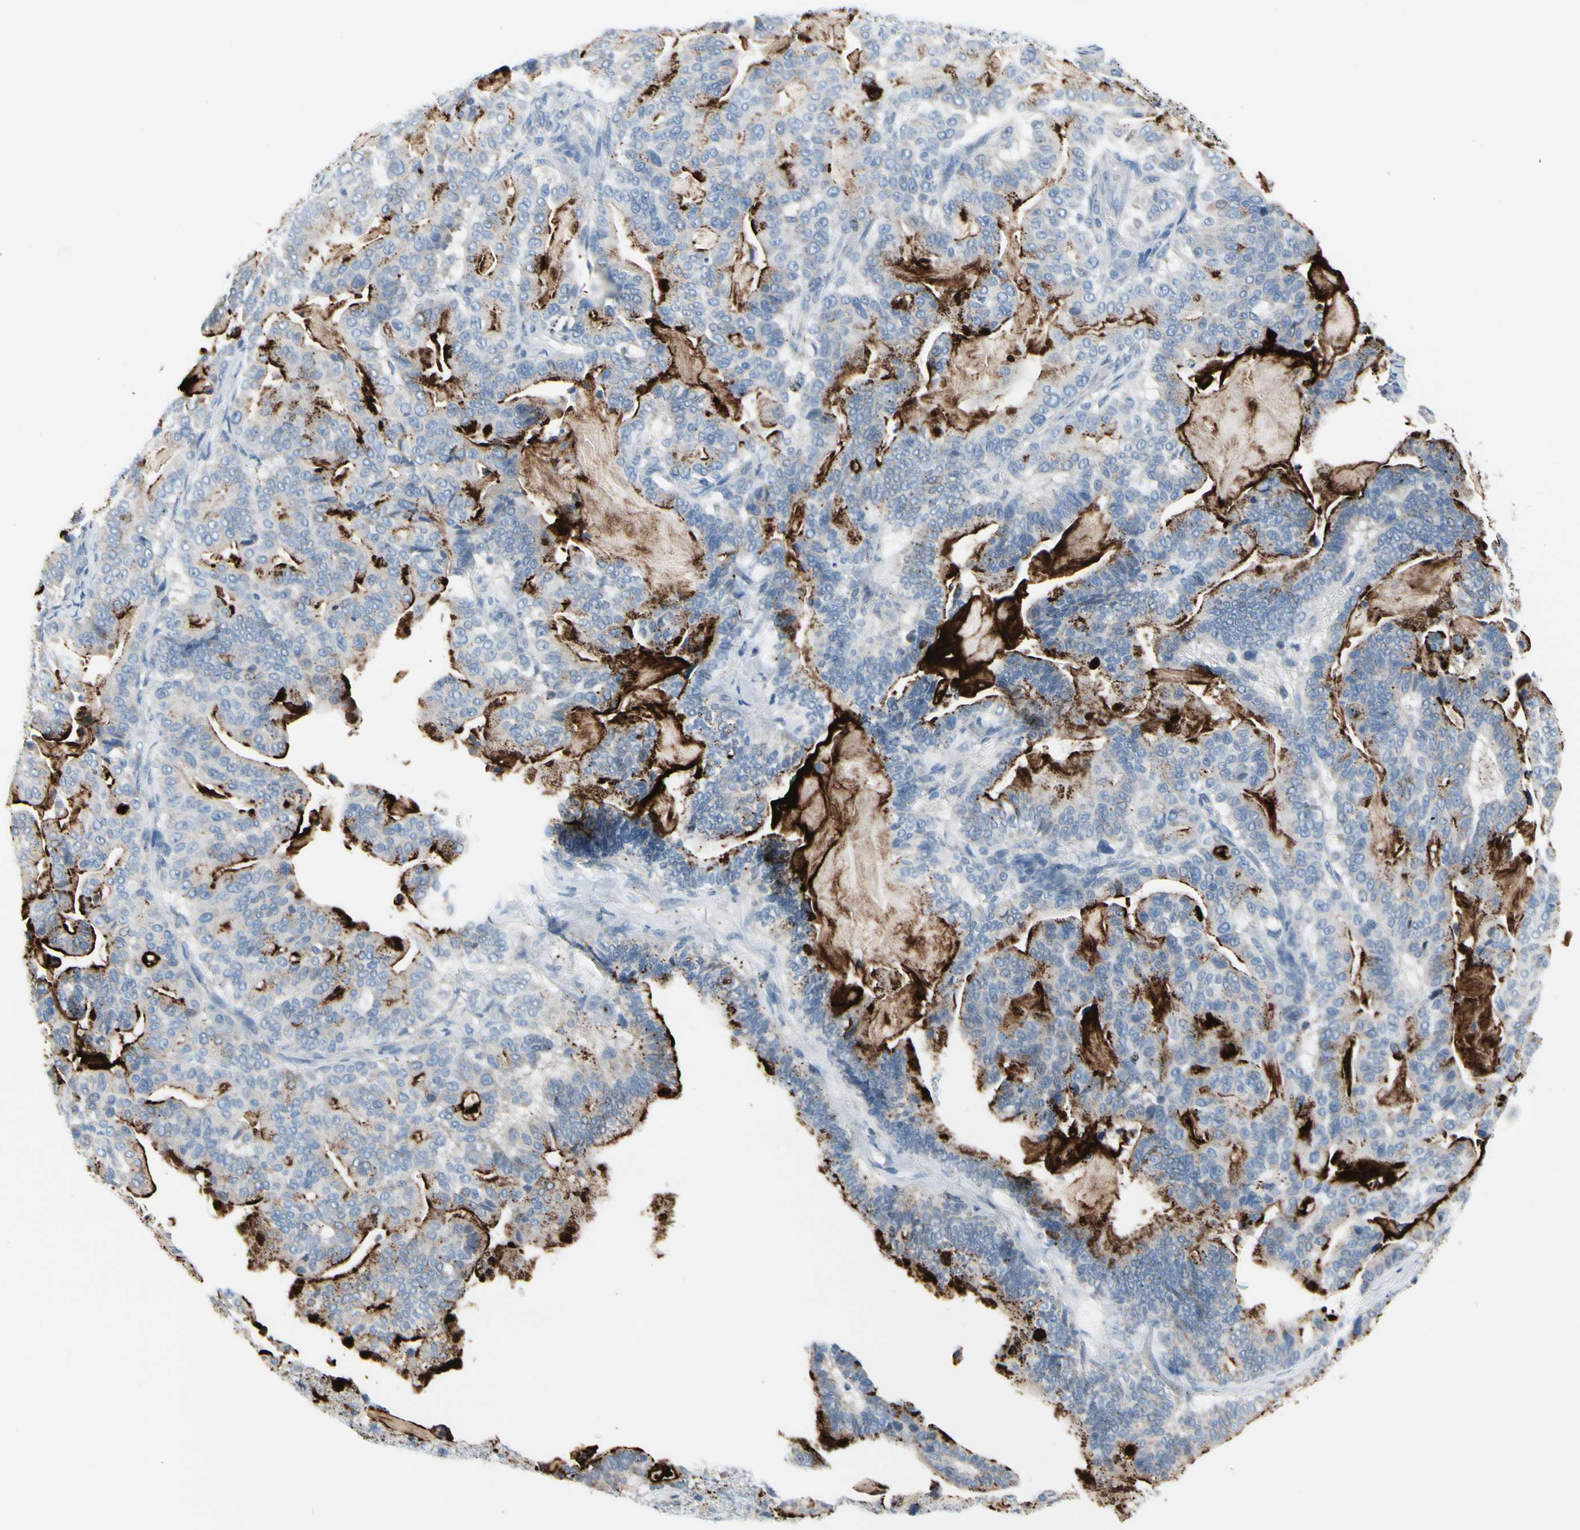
{"staining": {"intensity": "strong", "quantity": "25%-75%", "location": "cytoplasmic/membranous"}, "tissue": "pancreatic cancer", "cell_type": "Tumor cells", "image_type": "cancer", "snomed": [{"axis": "morphology", "description": "Adenocarcinoma, NOS"}, {"axis": "topography", "description": "Pancreas"}], "caption": "Tumor cells display strong cytoplasmic/membranous staining in about 25%-75% of cells in pancreatic cancer (adenocarcinoma).", "gene": "MUC5B", "patient": {"sex": "male", "age": 63}}